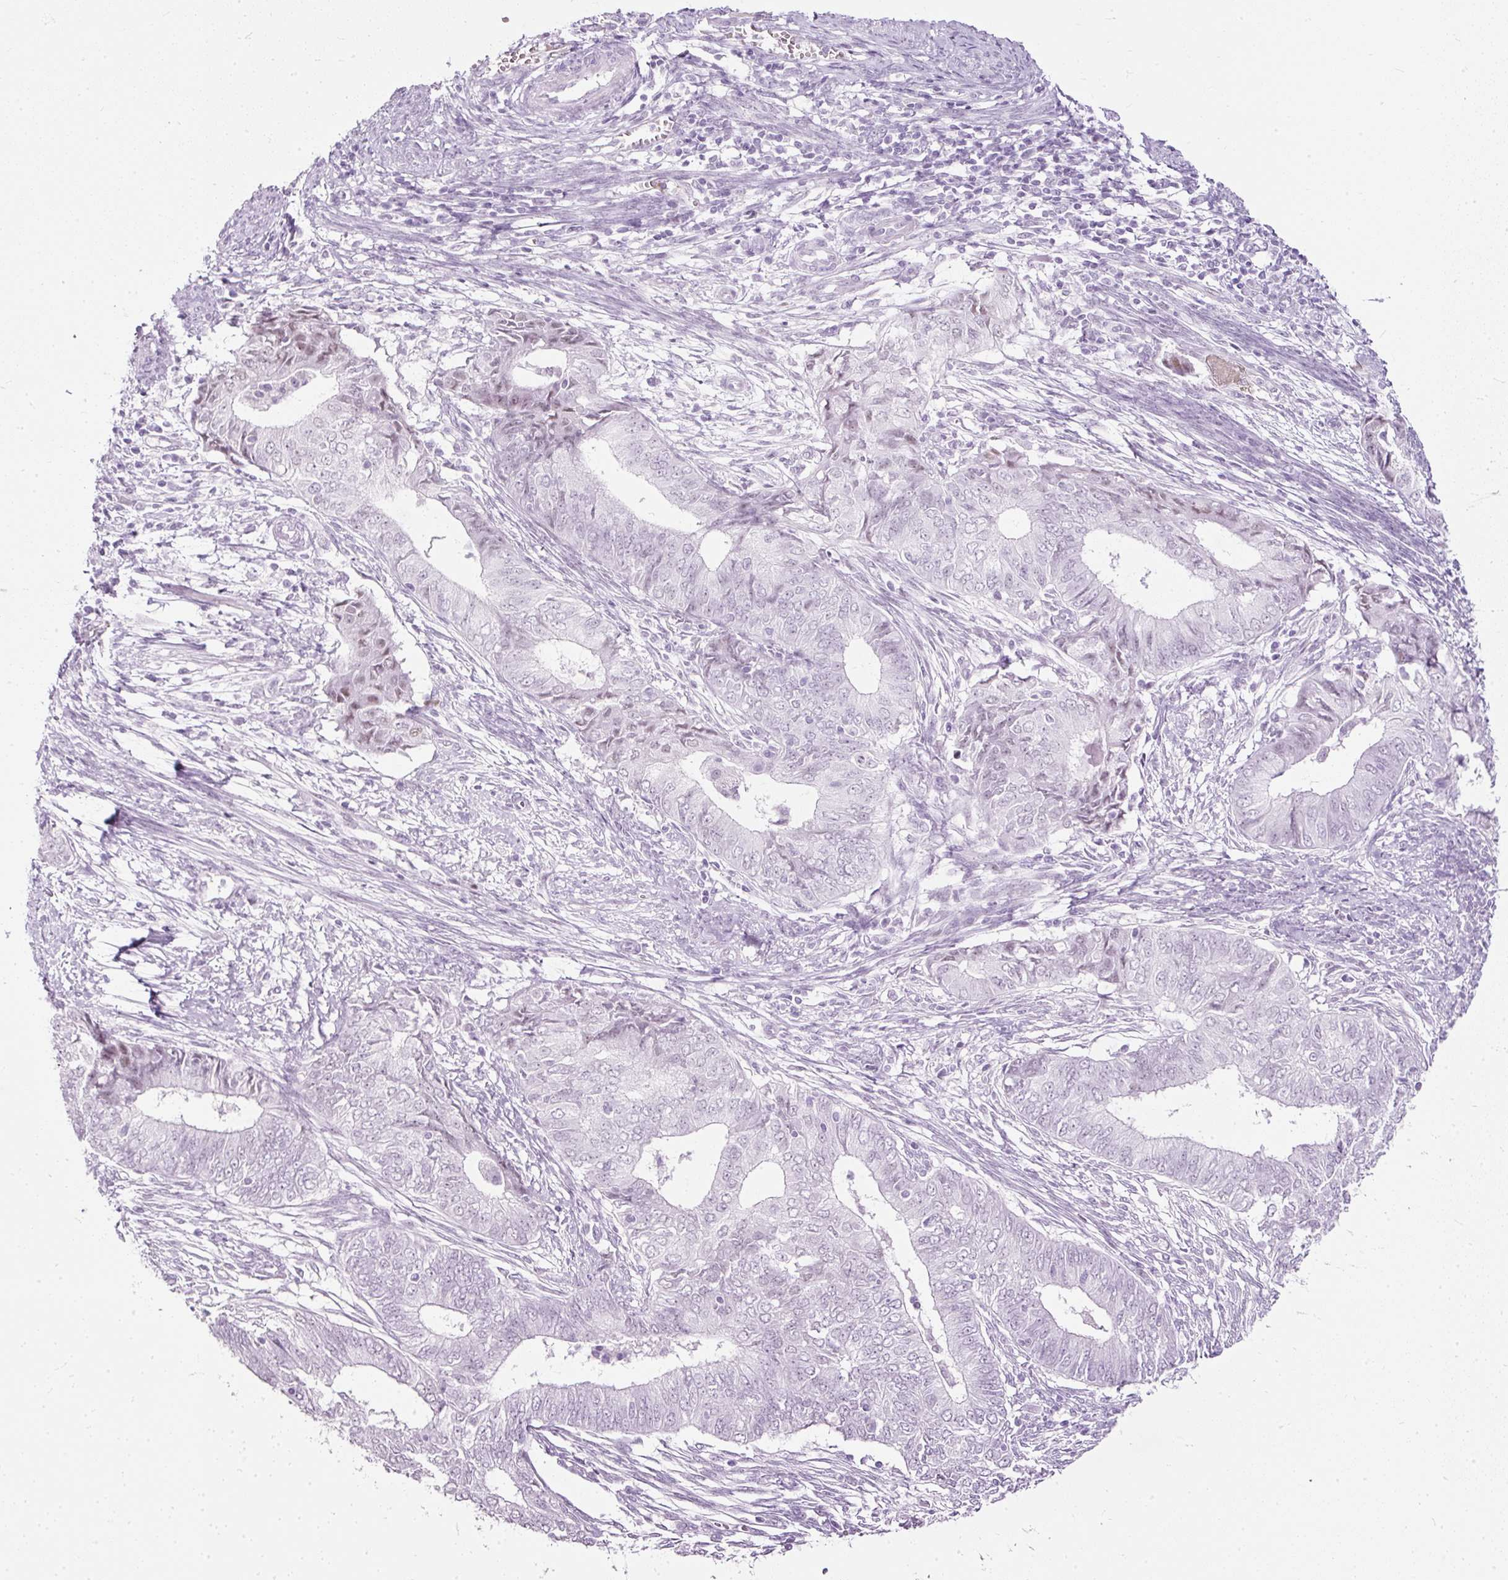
{"staining": {"intensity": "weak", "quantity": "<25%", "location": "nuclear"}, "tissue": "endometrial cancer", "cell_type": "Tumor cells", "image_type": "cancer", "snomed": [{"axis": "morphology", "description": "Adenocarcinoma, NOS"}, {"axis": "topography", "description": "Endometrium"}], "caption": "High power microscopy micrograph of an IHC histopathology image of endometrial cancer, revealing no significant positivity in tumor cells.", "gene": "PDE6B", "patient": {"sex": "female", "age": 62}}